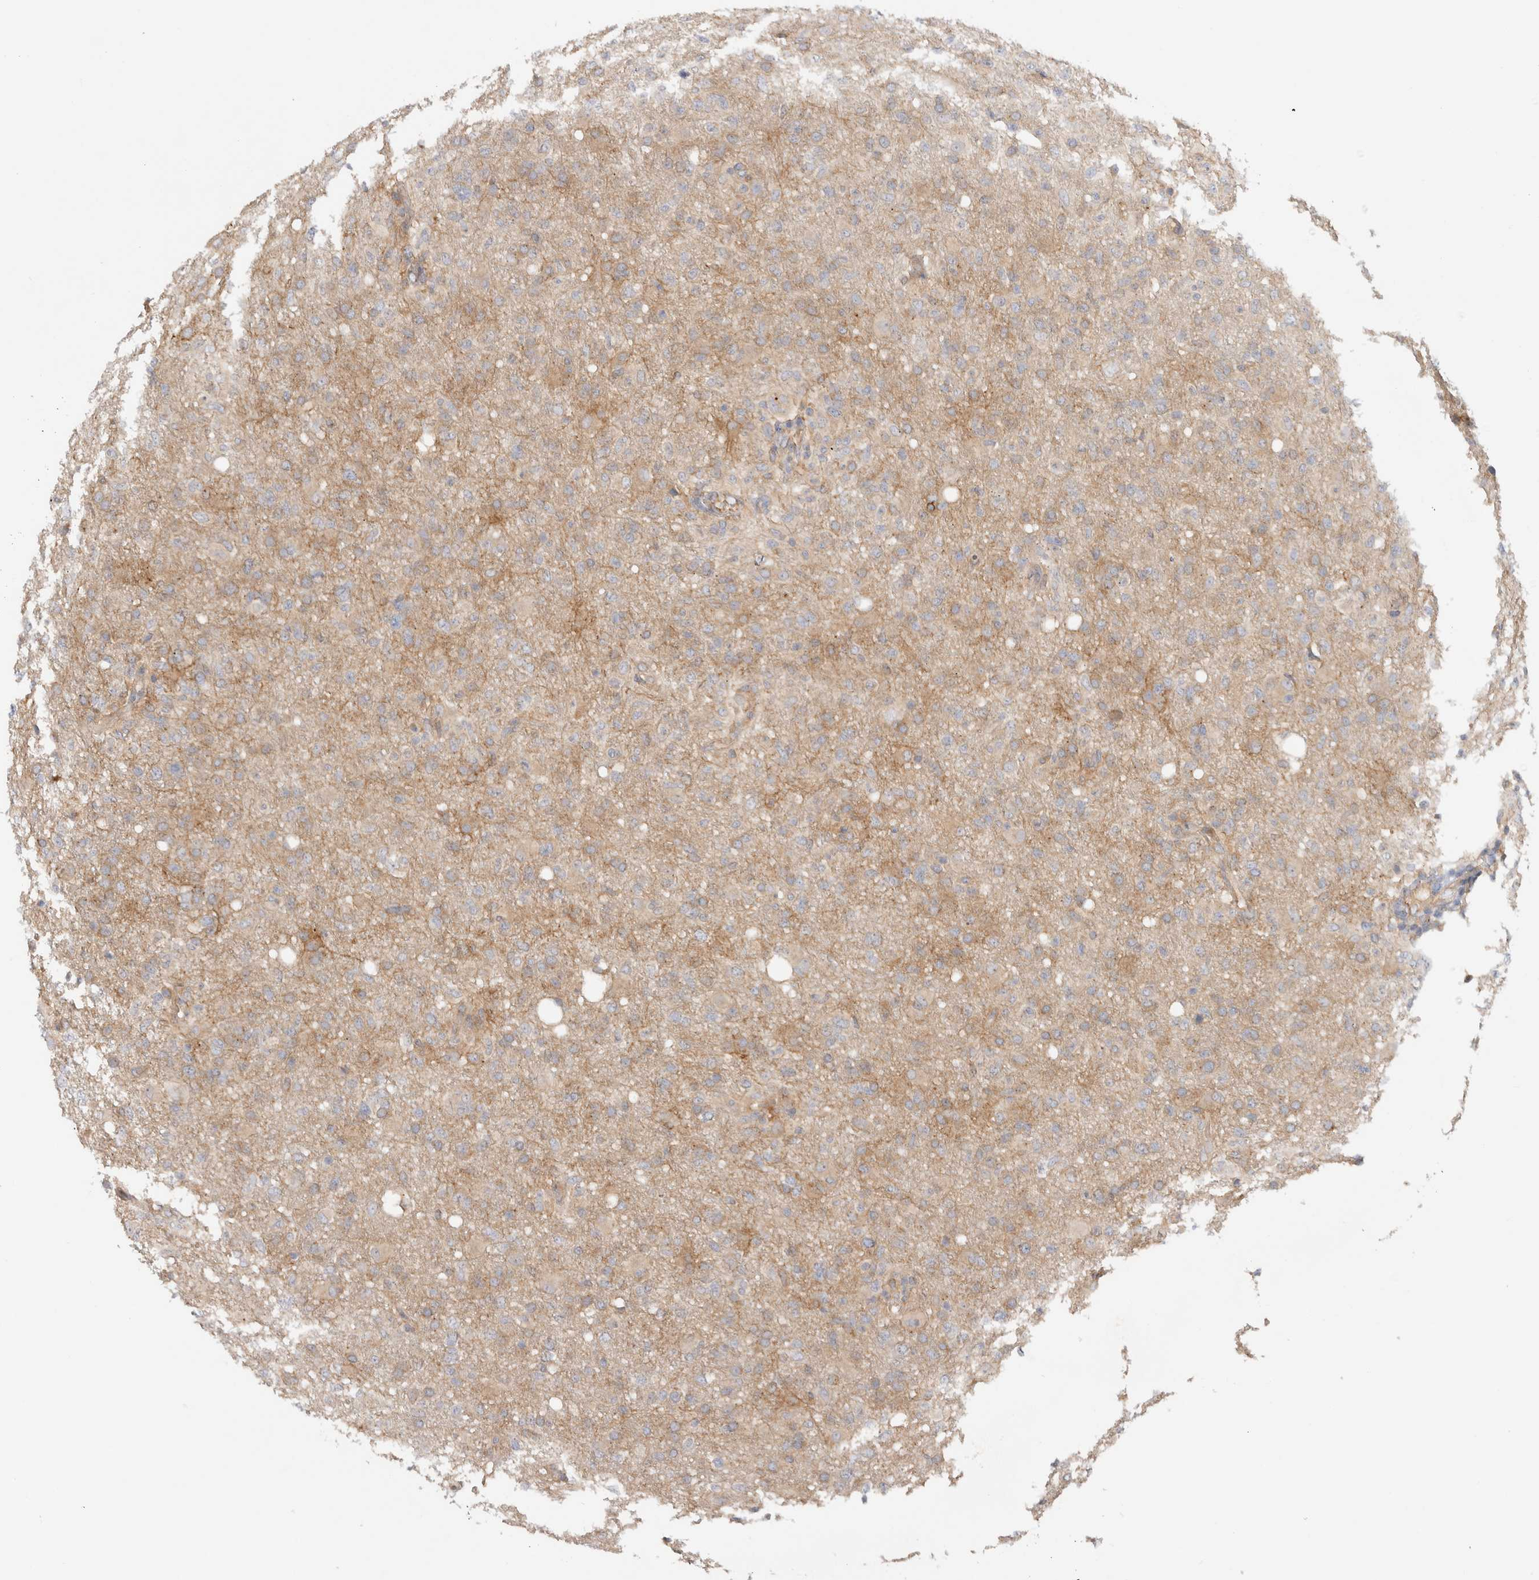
{"staining": {"intensity": "moderate", "quantity": "<25%", "location": "cytoplasmic/membranous"}, "tissue": "glioma", "cell_type": "Tumor cells", "image_type": "cancer", "snomed": [{"axis": "morphology", "description": "Glioma, malignant, High grade"}, {"axis": "topography", "description": "Brain"}], "caption": "DAB immunohistochemical staining of glioma reveals moderate cytoplasmic/membranous protein positivity in about <25% of tumor cells.", "gene": "SGK3", "patient": {"sex": "female", "age": 57}}